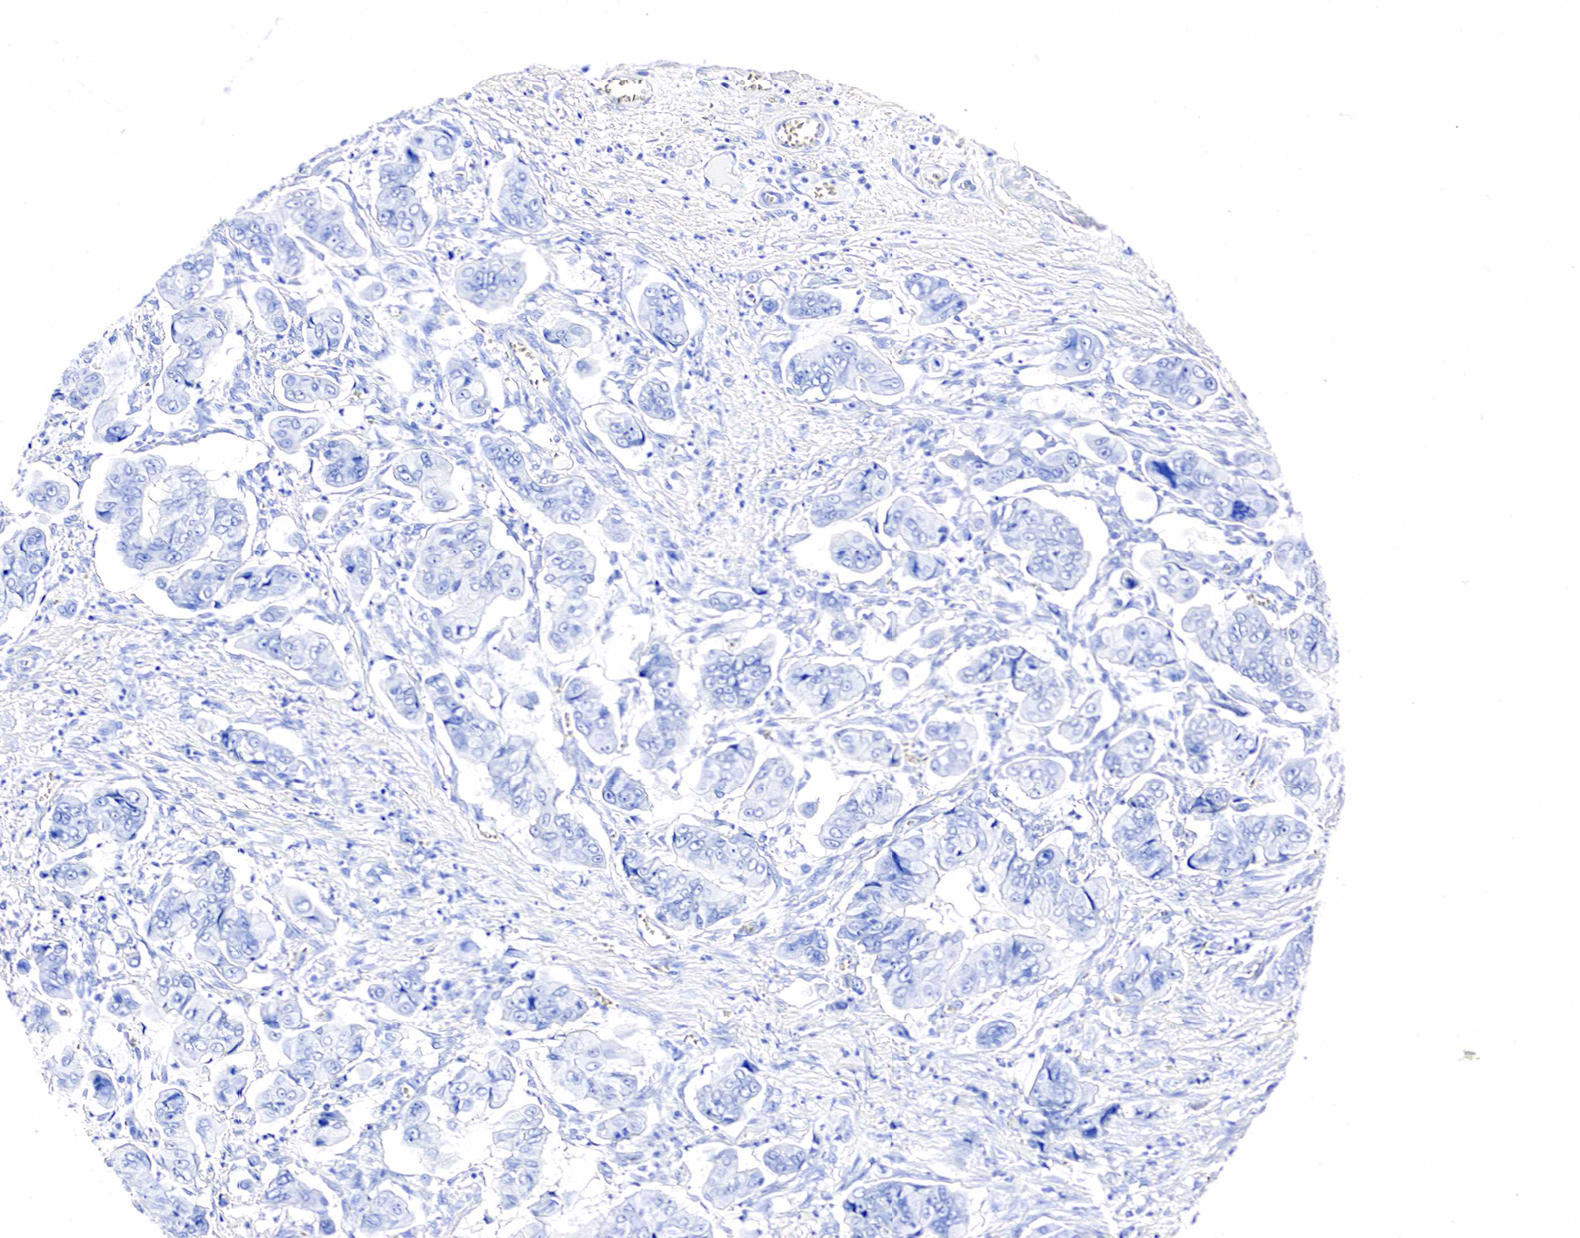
{"staining": {"intensity": "negative", "quantity": "none", "location": "none"}, "tissue": "stomach cancer", "cell_type": "Tumor cells", "image_type": "cancer", "snomed": [{"axis": "morphology", "description": "Adenocarcinoma, NOS"}, {"axis": "topography", "description": "Stomach, upper"}], "caption": "Immunohistochemistry histopathology image of neoplastic tissue: stomach adenocarcinoma stained with DAB (3,3'-diaminobenzidine) demonstrates no significant protein staining in tumor cells.", "gene": "ACP3", "patient": {"sex": "male", "age": 80}}